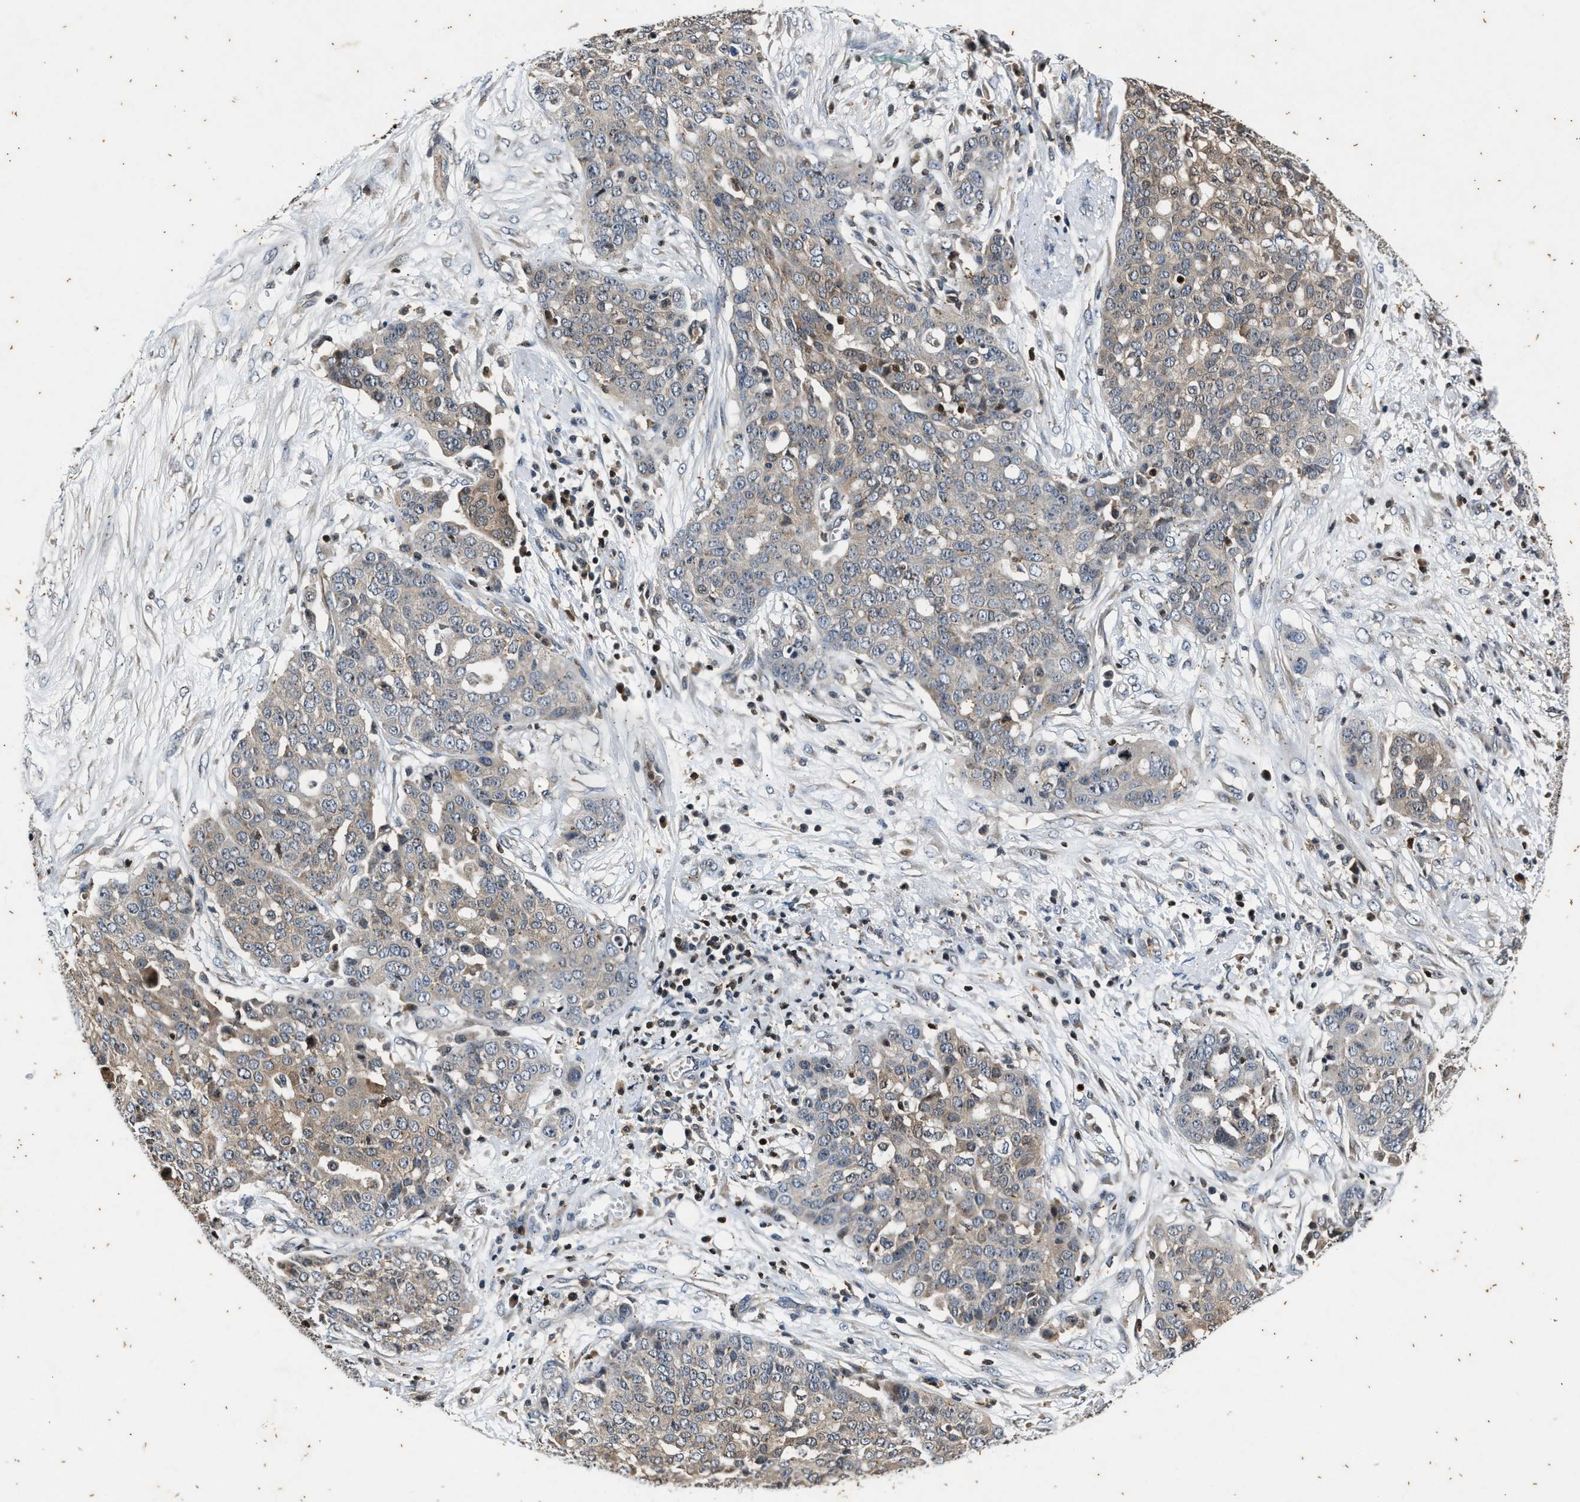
{"staining": {"intensity": "weak", "quantity": "<25%", "location": "cytoplasmic/membranous"}, "tissue": "ovarian cancer", "cell_type": "Tumor cells", "image_type": "cancer", "snomed": [{"axis": "morphology", "description": "Cystadenocarcinoma, serous, NOS"}, {"axis": "topography", "description": "Soft tissue"}, {"axis": "topography", "description": "Ovary"}], "caption": "There is no significant expression in tumor cells of ovarian cancer (serous cystadenocarcinoma). (DAB IHC, high magnification).", "gene": "PTPN7", "patient": {"sex": "female", "age": 57}}